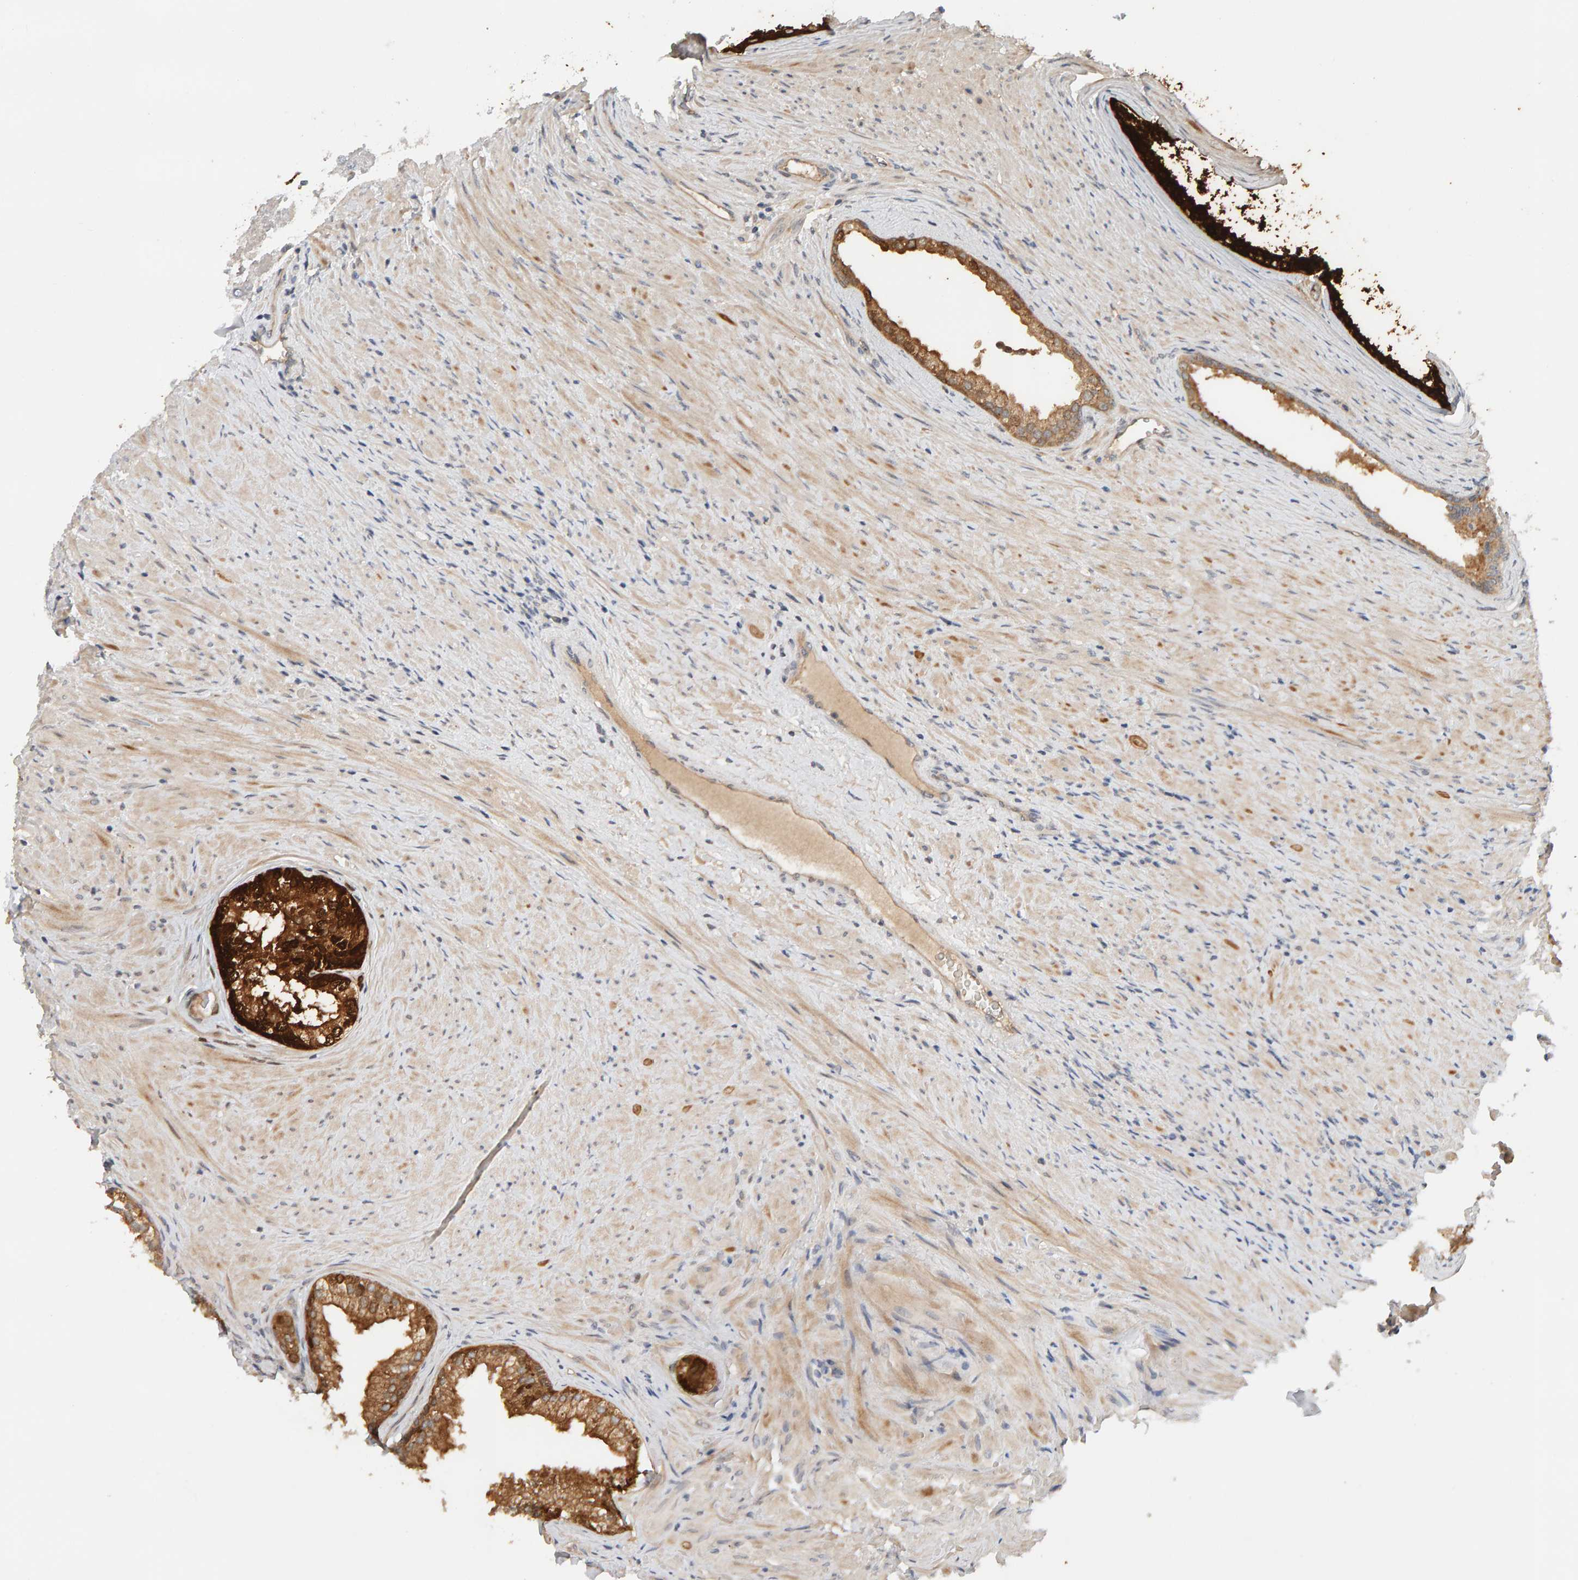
{"staining": {"intensity": "strong", "quantity": "25%-75%", "location": "cytoplasmic/membranous"}, "tissue": "prostate", "cell_type": "Glandular cells", "image_type": "normal", "snomed": [{"axis": "morphology", "description": "Normal tissue, NOS"}, {"axis": "topography", "description": "Prostate"}], "caption": "This is a micrograph of immunohistochemistry staining of normal prostate, which shows strong expression in the cytoplasmic/membranous of glandular cells.", "gene": "PPP1R16A", "patient": {"sex": "male", "age": 76}}